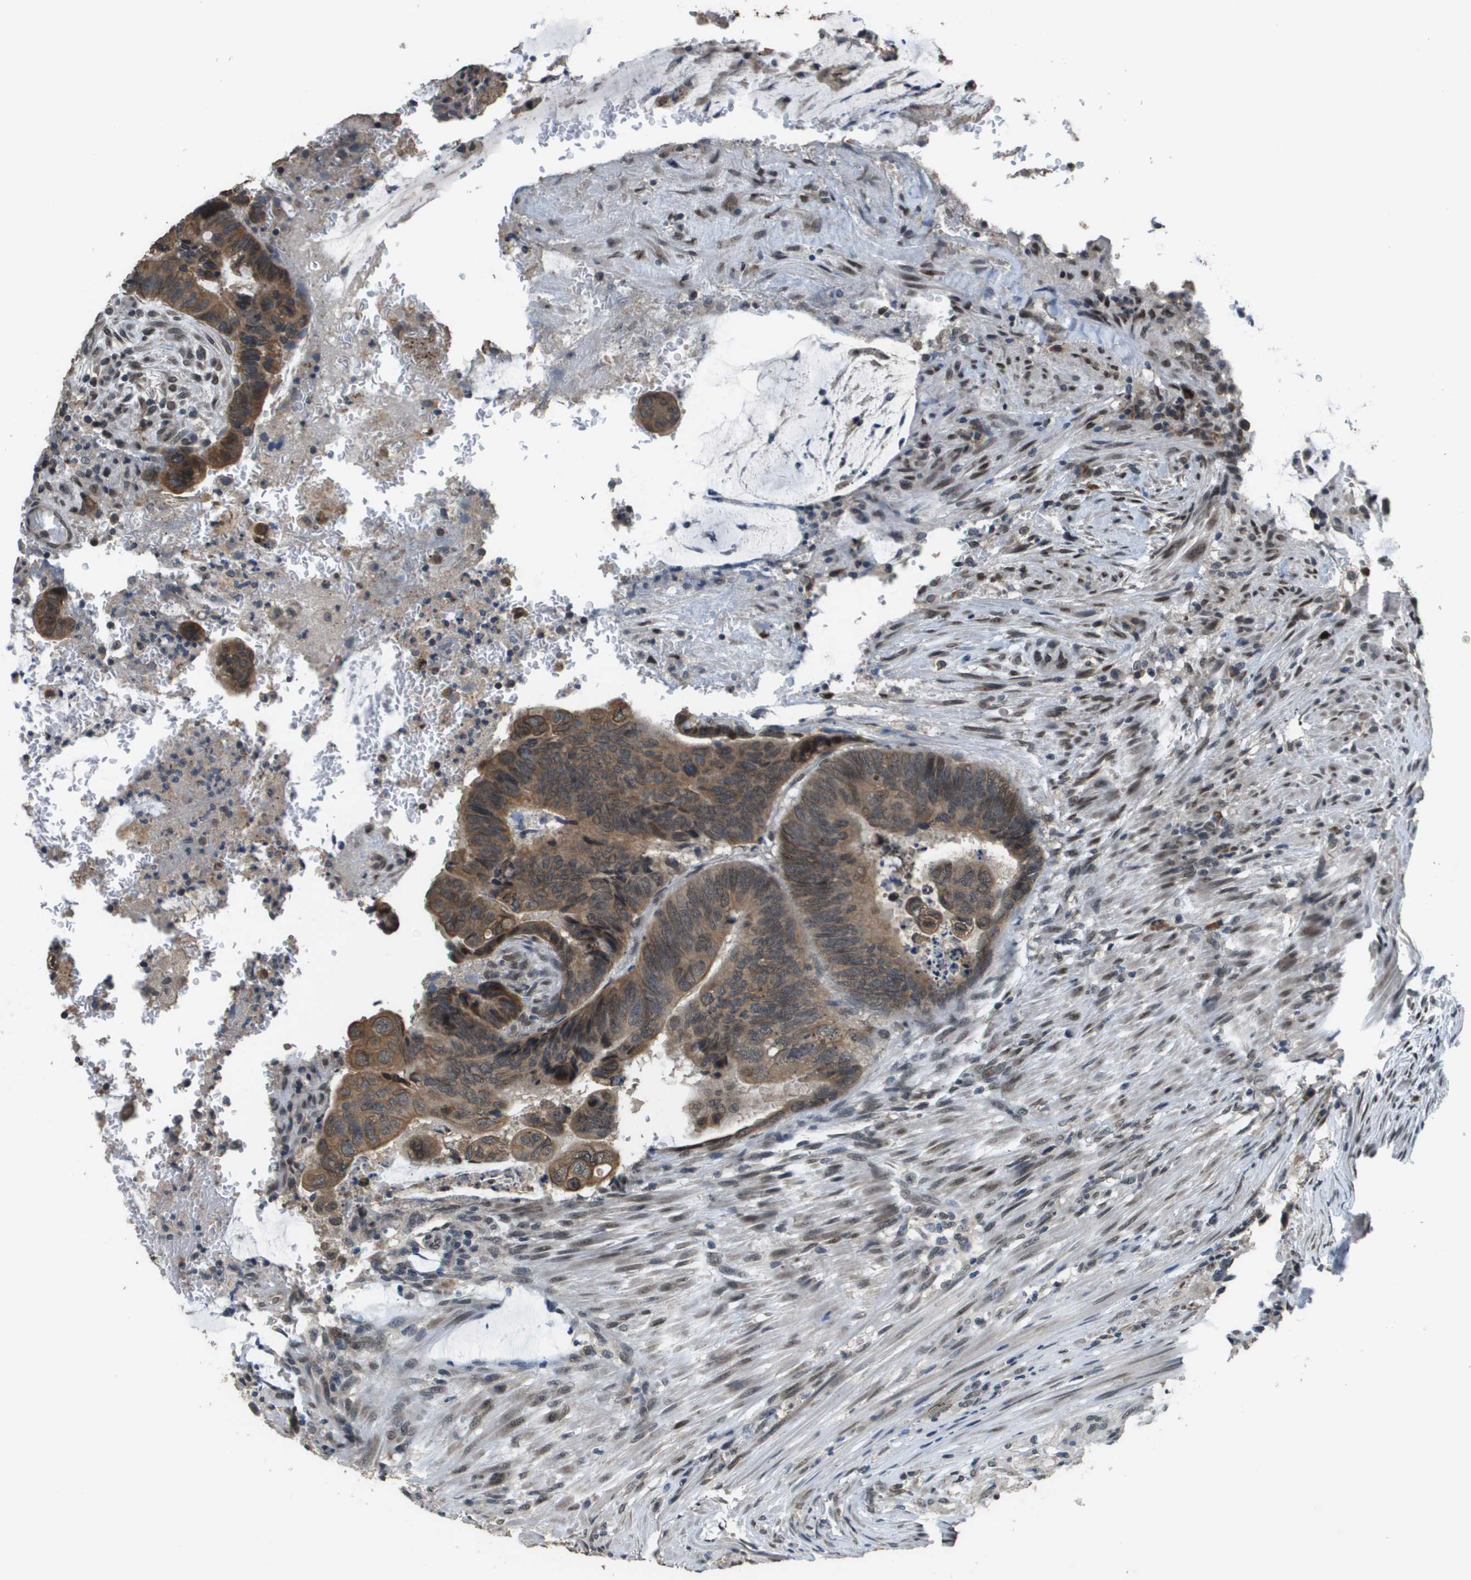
{"staining": {"intensity": "moderate", "quantity": ">75%", "location": "cytoplasmic/membranous"}, "tissue": "colorectal cancer", "cell_type": "Tumor cells", "image_type": "cancer", "snomed": [{"axis": "morphology", "description": "Normal tissue, NOS"}, {"axis": "morphology", "description": "Adenocarcinoma, NOS"}, {"axis": "topography", "description": "Rectum"}], "caption": "Protein expression analysis of colorectal cancer exhibits moderate cytoplasmic/membranous positivity in approximately >75% of tumor cells.", "gene": "FANCC", "patient": {"sex": "male", "age": 92}}